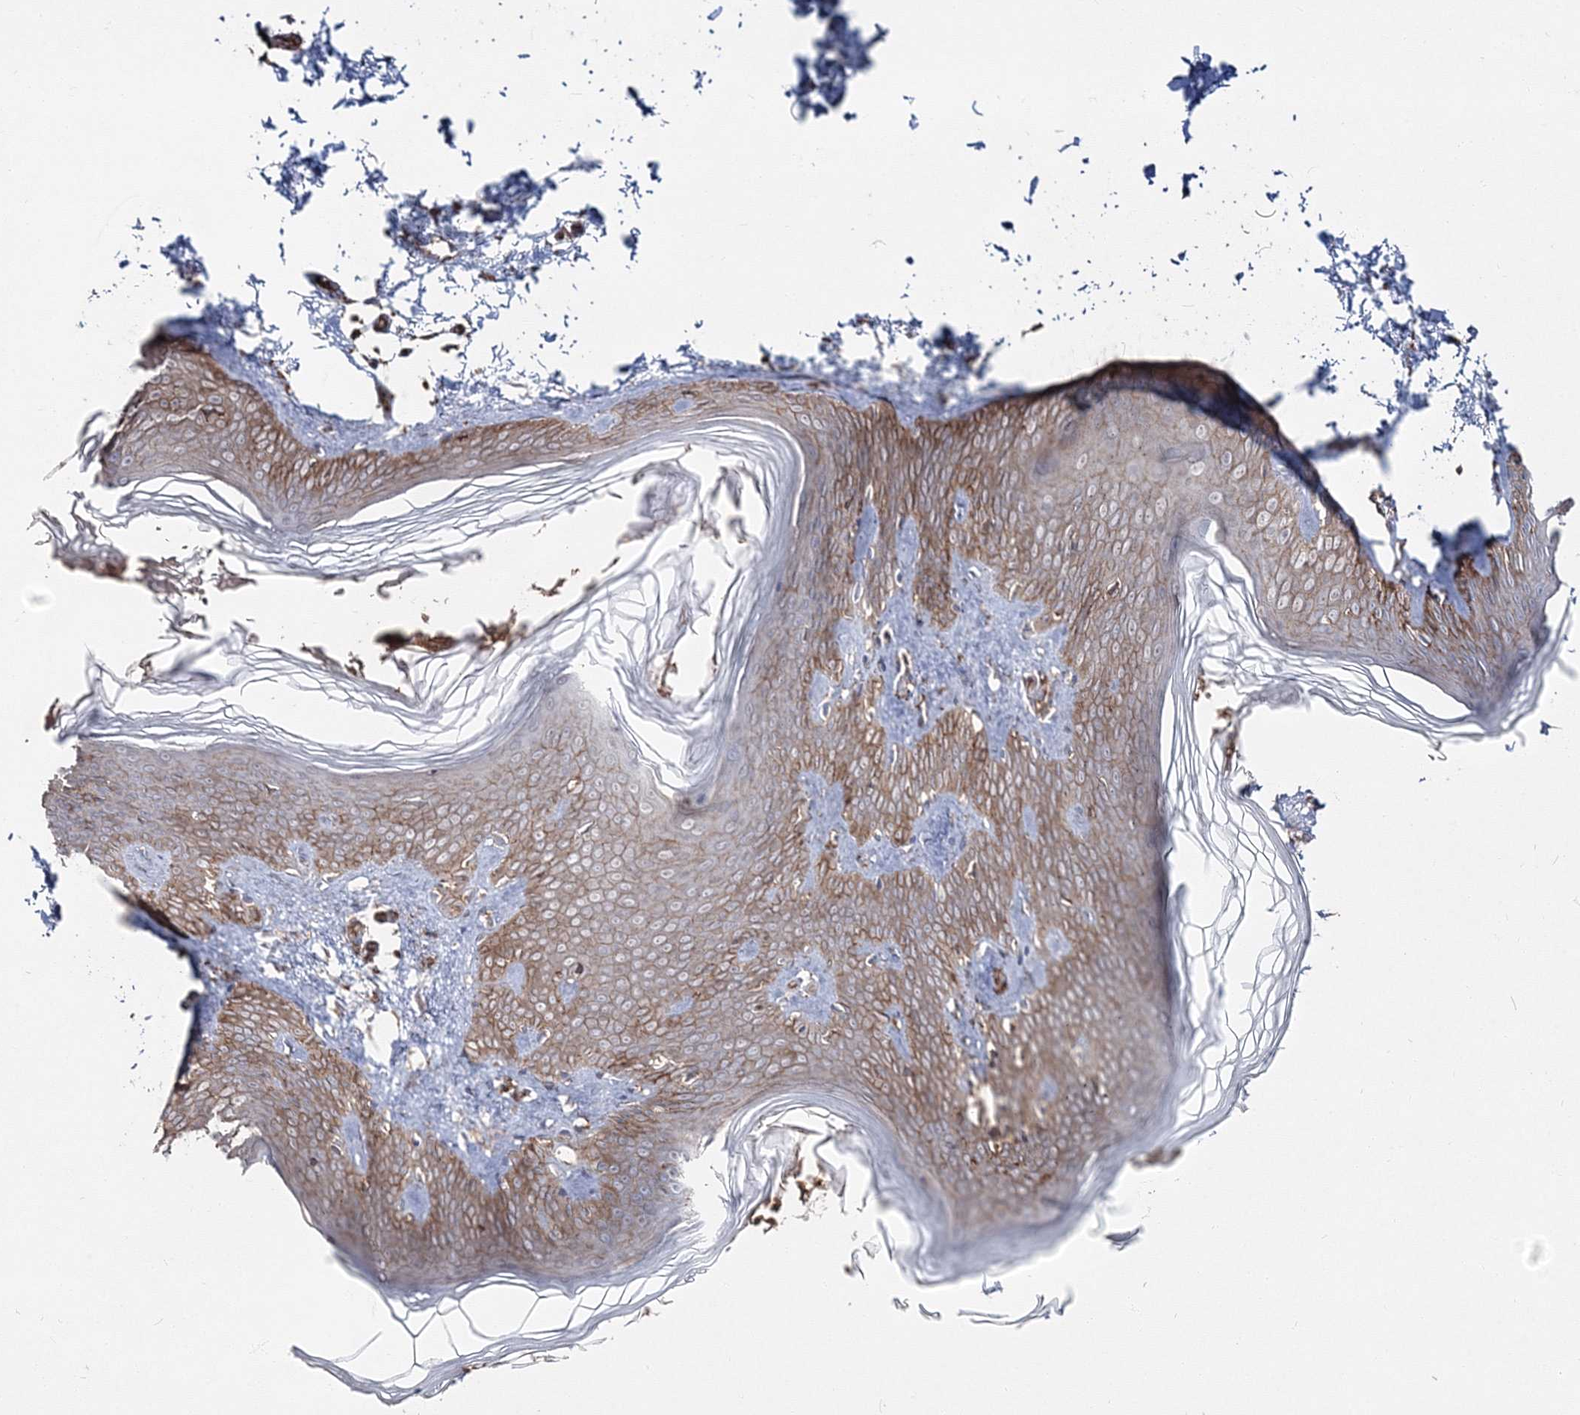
{"staining": {"intensity": "moderate", "quantity": ">75%", "location": "cytoplasmic/membranous"}, "tissue": "skin", "cell_type": "Fibroblasts", "image_type": "normal", "snomed": [{"axis": "morphology", "description": "Normal tissue, NOS"}, {"axis": "topography", "description": "Skin"}], "caption": "Fibroblasts show medium levels of moderate cytoplasmic/membranous positivity in about >75% of cells in benign human skin. (Brightfield microscopy of DAB IHC at high magnification).", "gene": "PCBD2", "patient": {"sex": "female", "age": 27}}